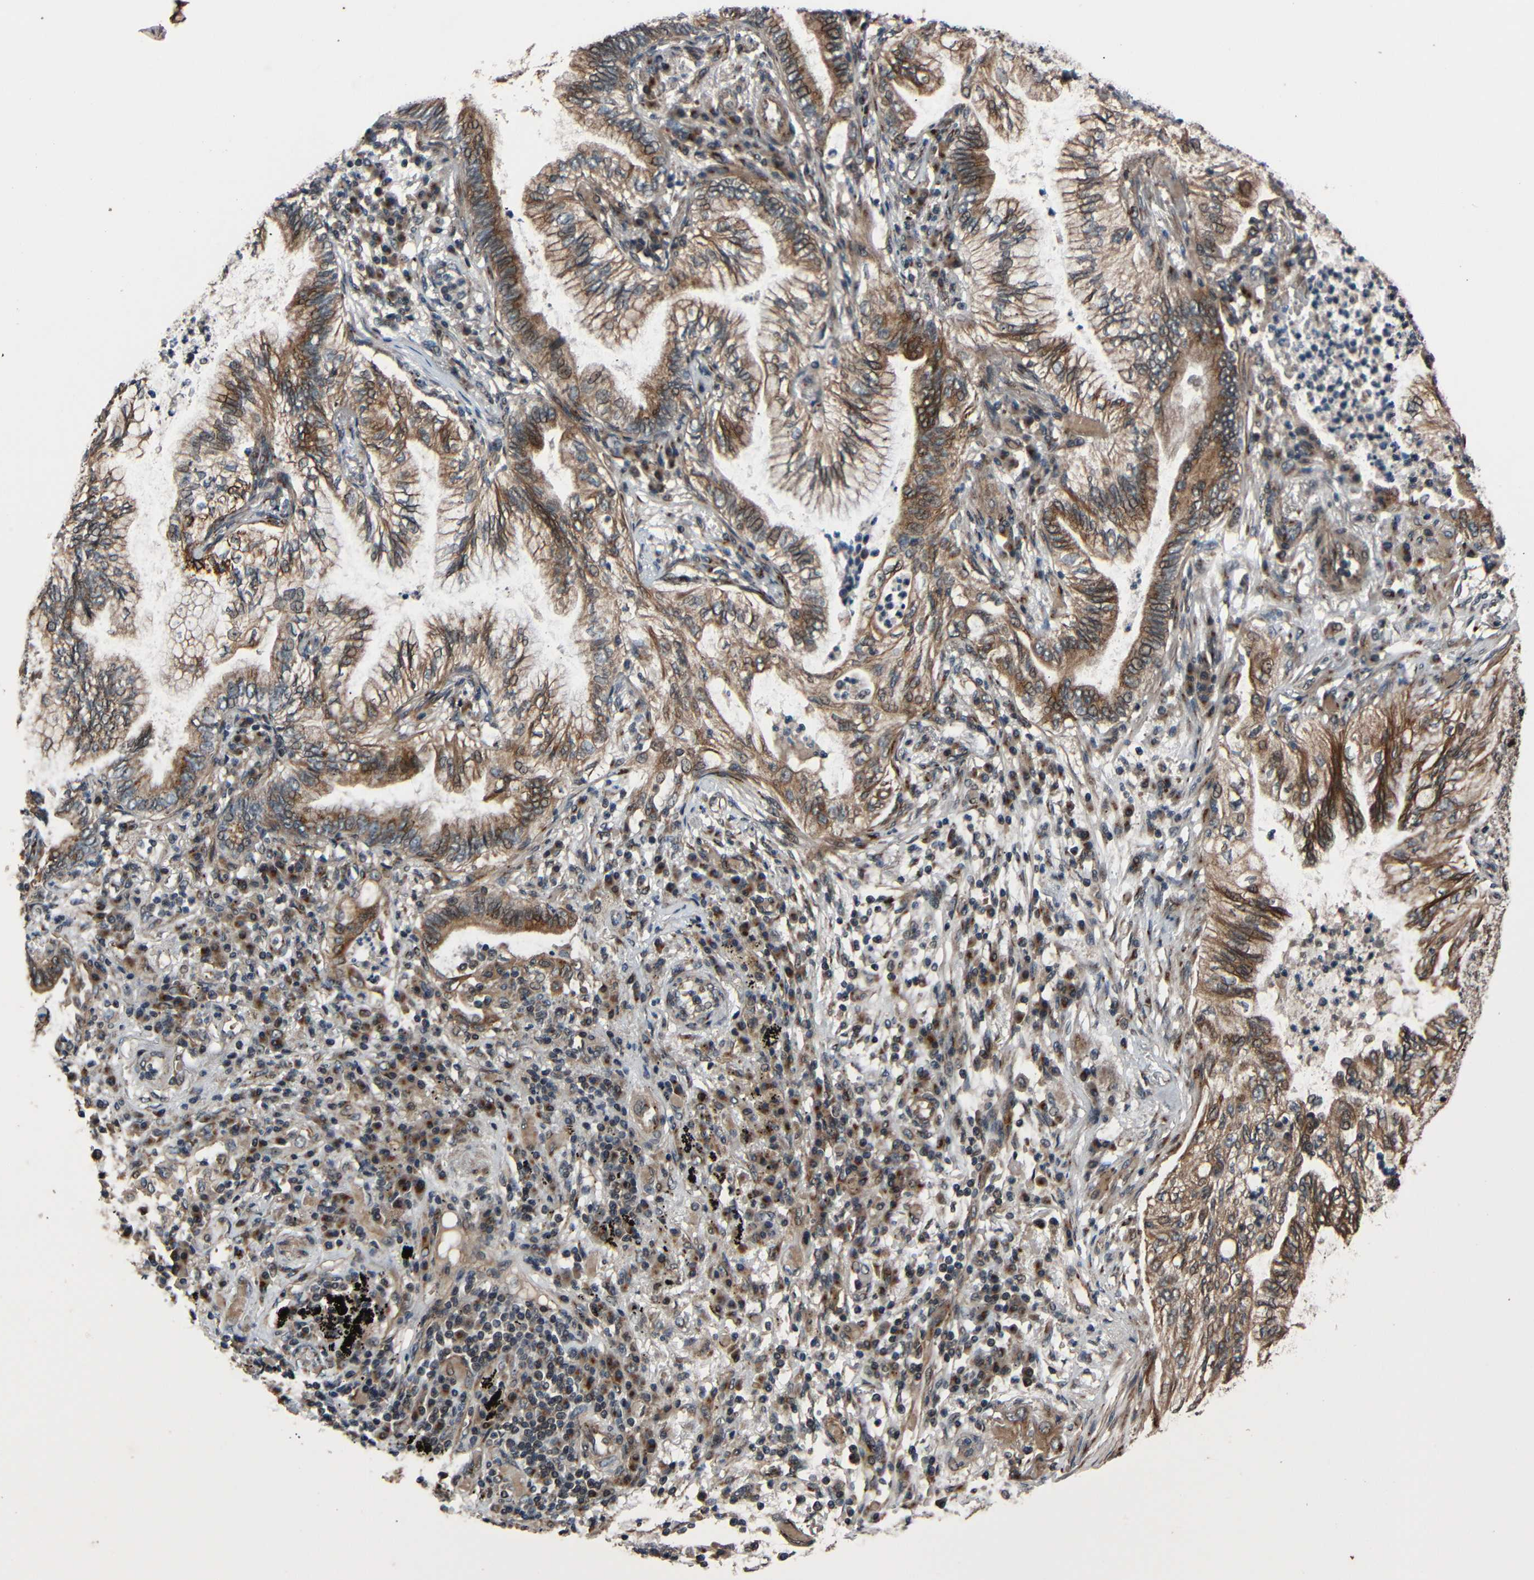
{"staining": {"intensity": "moderate", "quantity": ">75%", "location": "cytoplasmic/membranous,nuclear"}, "tissue": "lung cancer", "cell_type": "Tumor cells", "image_type": "cancer", "snomed": [{"axis": "morphology", "description": "Normal tissue, NOS"}, {"axis": "morphology", "description": "Adenocarcinoma, NOS"}, {"axis": "topography", "description": "Bronchus"}, {"axis": "topography", "description": "Lung"}], "caption": "Human lung cancer (adenocarcinoma) stained with a brown dye exhibits moderate cytoplasmic/membranous and nuclear positive positivity in about >75% of tumor cells.", "gene": "AKAP9", "patient": {"sex": "female", "age": 70}}